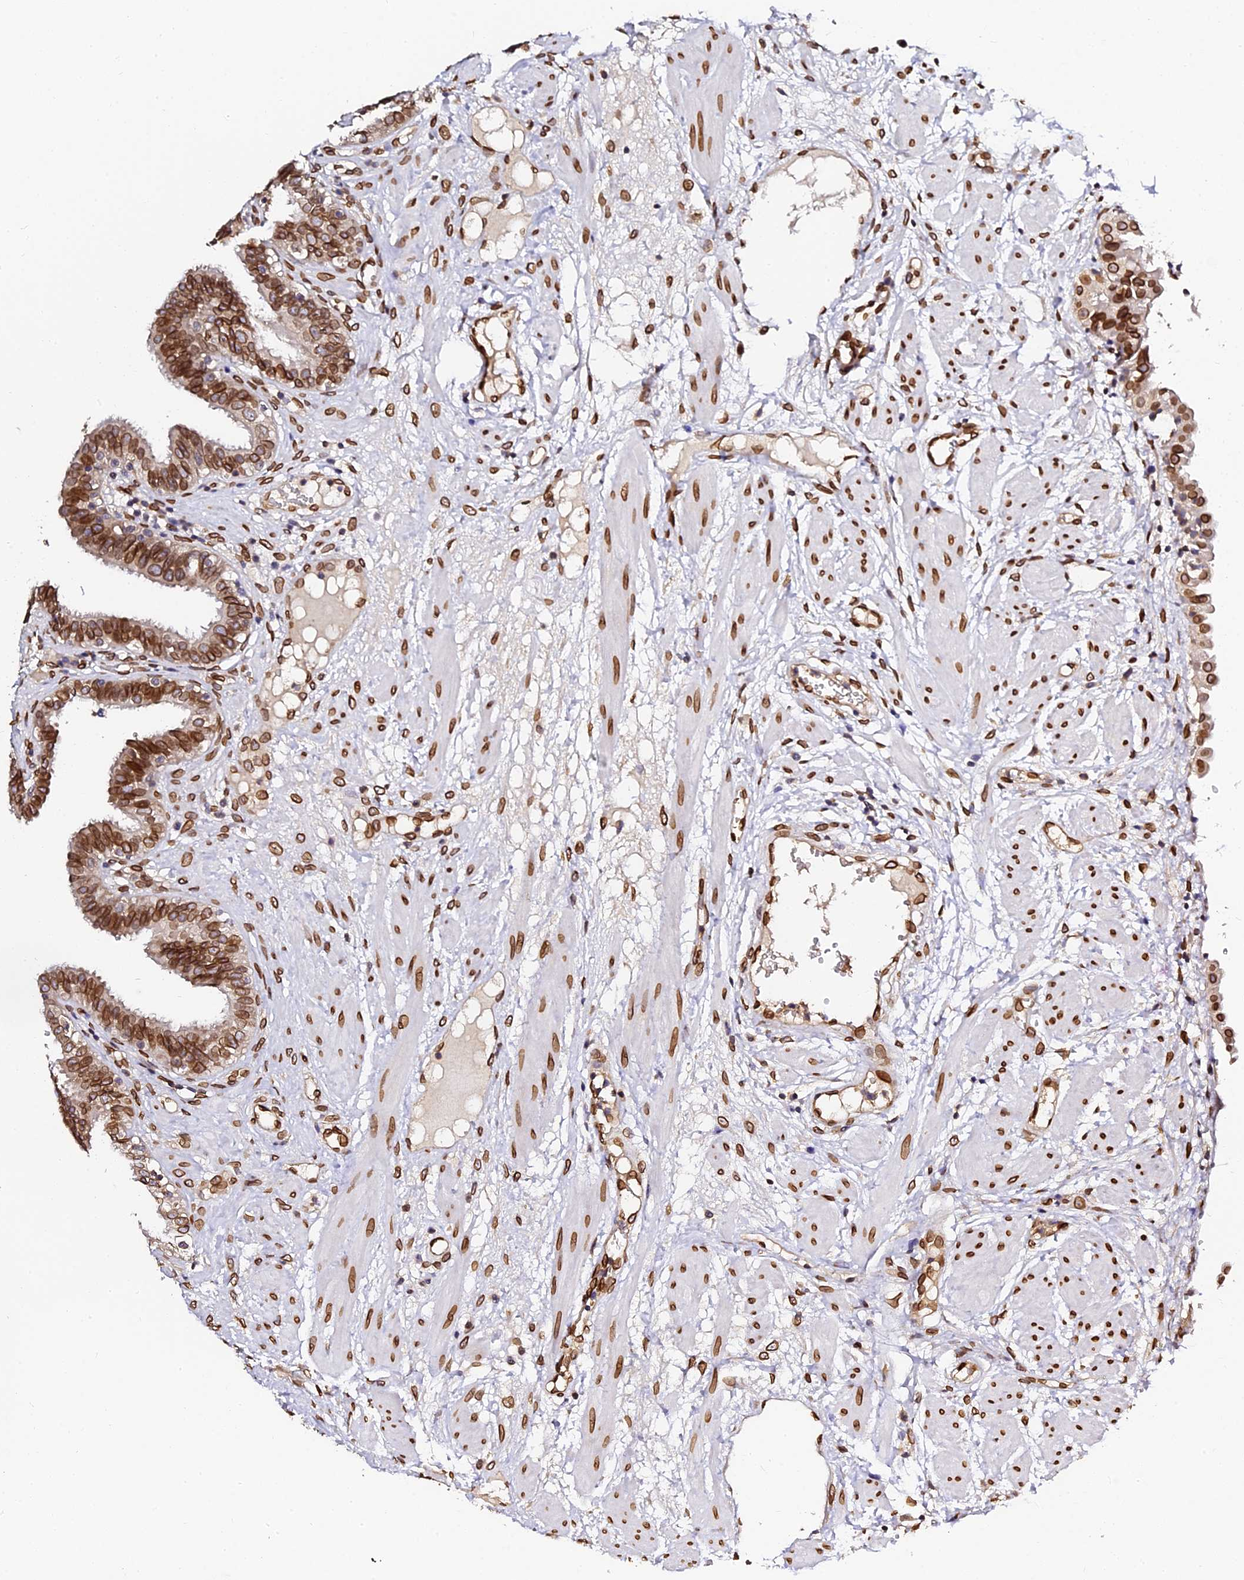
{"staining": {"intensity": "strong", "quantity": ">75%", "location": "cytoplasmic/membranous,nuclear"}, "tissue": "fallopian tube", "cell_type": "Glandular cells", "image_type": "normal", "snomed": [{"axis": "morphology", "description": "Normal tissue, NOS"}, {"axis": "topography", "description": "Fallopian tube"}, {"axis": "topography", "description": "Placenta"}], "caption": "An IHC photomicrograph of benign tissue is shown. Protein staining in brown shows strong cytoplasmic/membranous,nuclear positivity in fallopian tube within glandular cells.", "gene": "ANAPC5", "patient": {"sex": "female", "age": 32}}